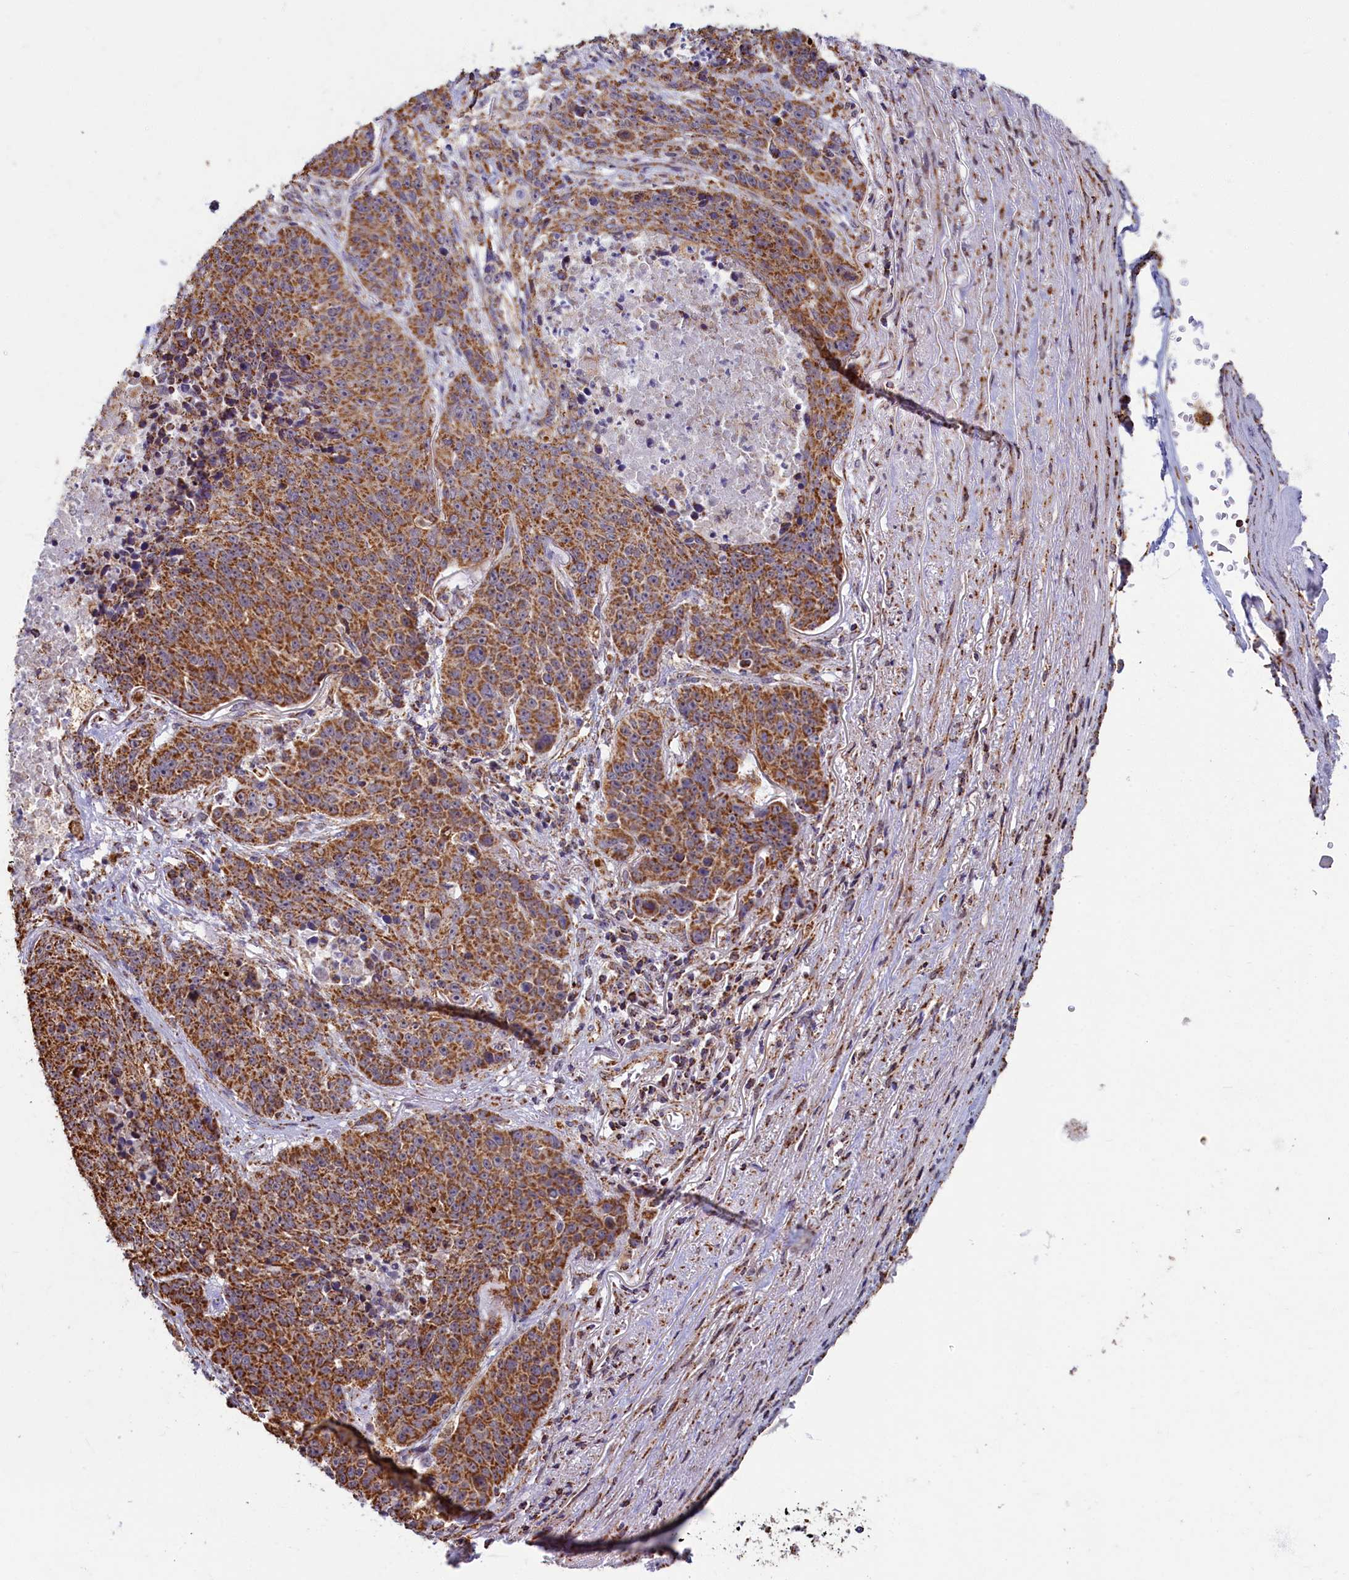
{"staining": {"intensity": "moderate", "quantity": ">75%", "location": "cytoplasmic/membranous"}, "tissue": "lung cancer", "cell_type": "Tumor cells", "image_type": "cancer", "snomed": [{"axis": "morphology", "description": "Normal tissue, NOS"}, {"axis": "morphology", "description": "Squamous cell carcinoma, NOS"}, {"axis": "topography", "description": "Lymph node"}, {"axis": "topography", "description": "Lung"}], "caption": "A medium amount of moderate cytoplasmic/membranous expression is seen in approximately >75% of tumor cells in lung squamous cell carcinoma tissue.", "gene": "SPR", "patient": {"sex": "male", "age": 66}}